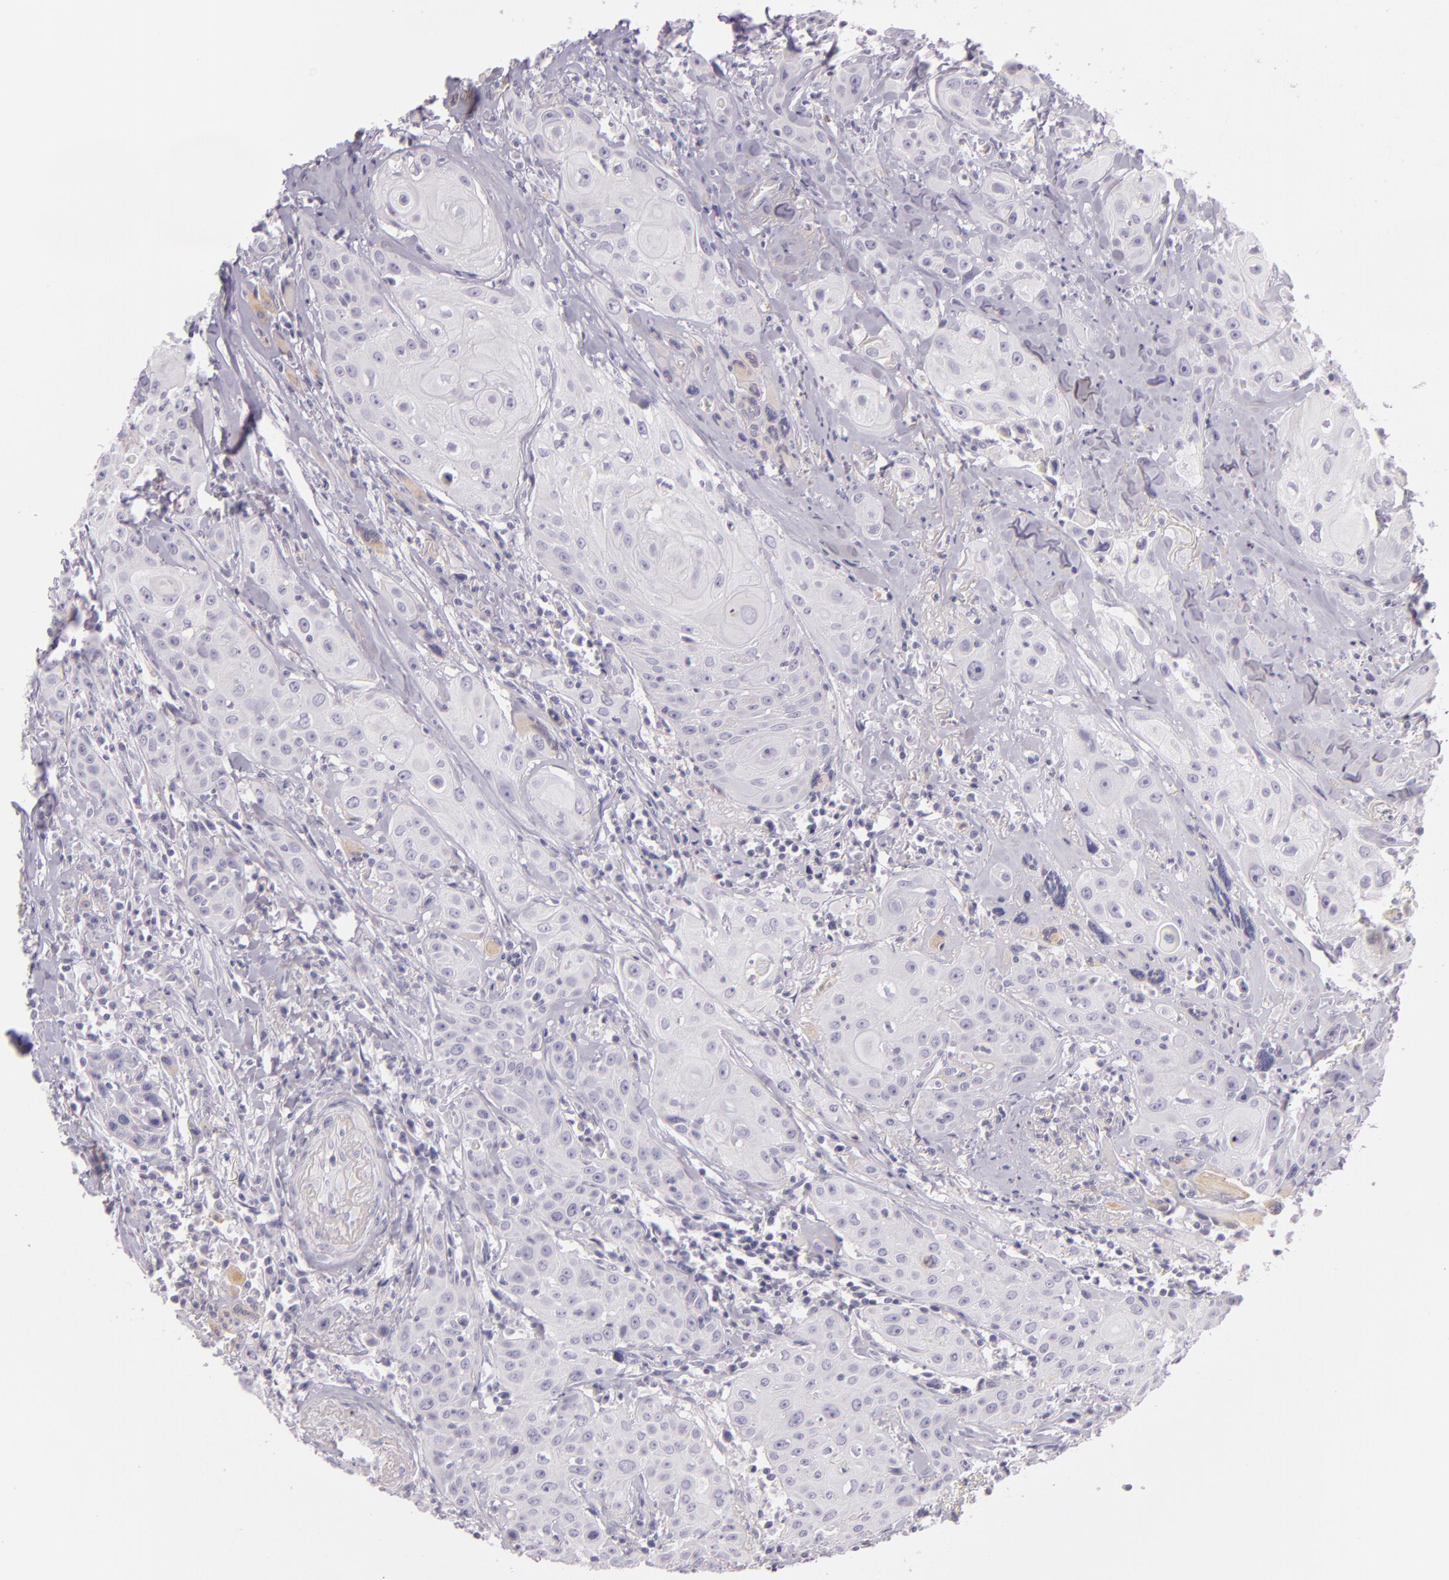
{"staining": {"intensity": "negative", "quantity": "none", "location": "none"}, "tissue": "head and neck cancer", "cell_type": "Tumor cells", "image_type": "cancer", "snomed": [{"axis": "morphology", "description": "Squamous cell carcinoma, NOS"}, {"axis": "topography", "description": "Oral tissue"}, {"axis": "topography", "description": "Head-Neck"}], "caption": "Micrograph shows no significant protein expression in tumor cells of head and neck squamous cell carcinoma. (Brightfield microscopy of DAB IHC at high magnification).", "gene": "CBS", "patient": {"sex": "female", "age": 82}}